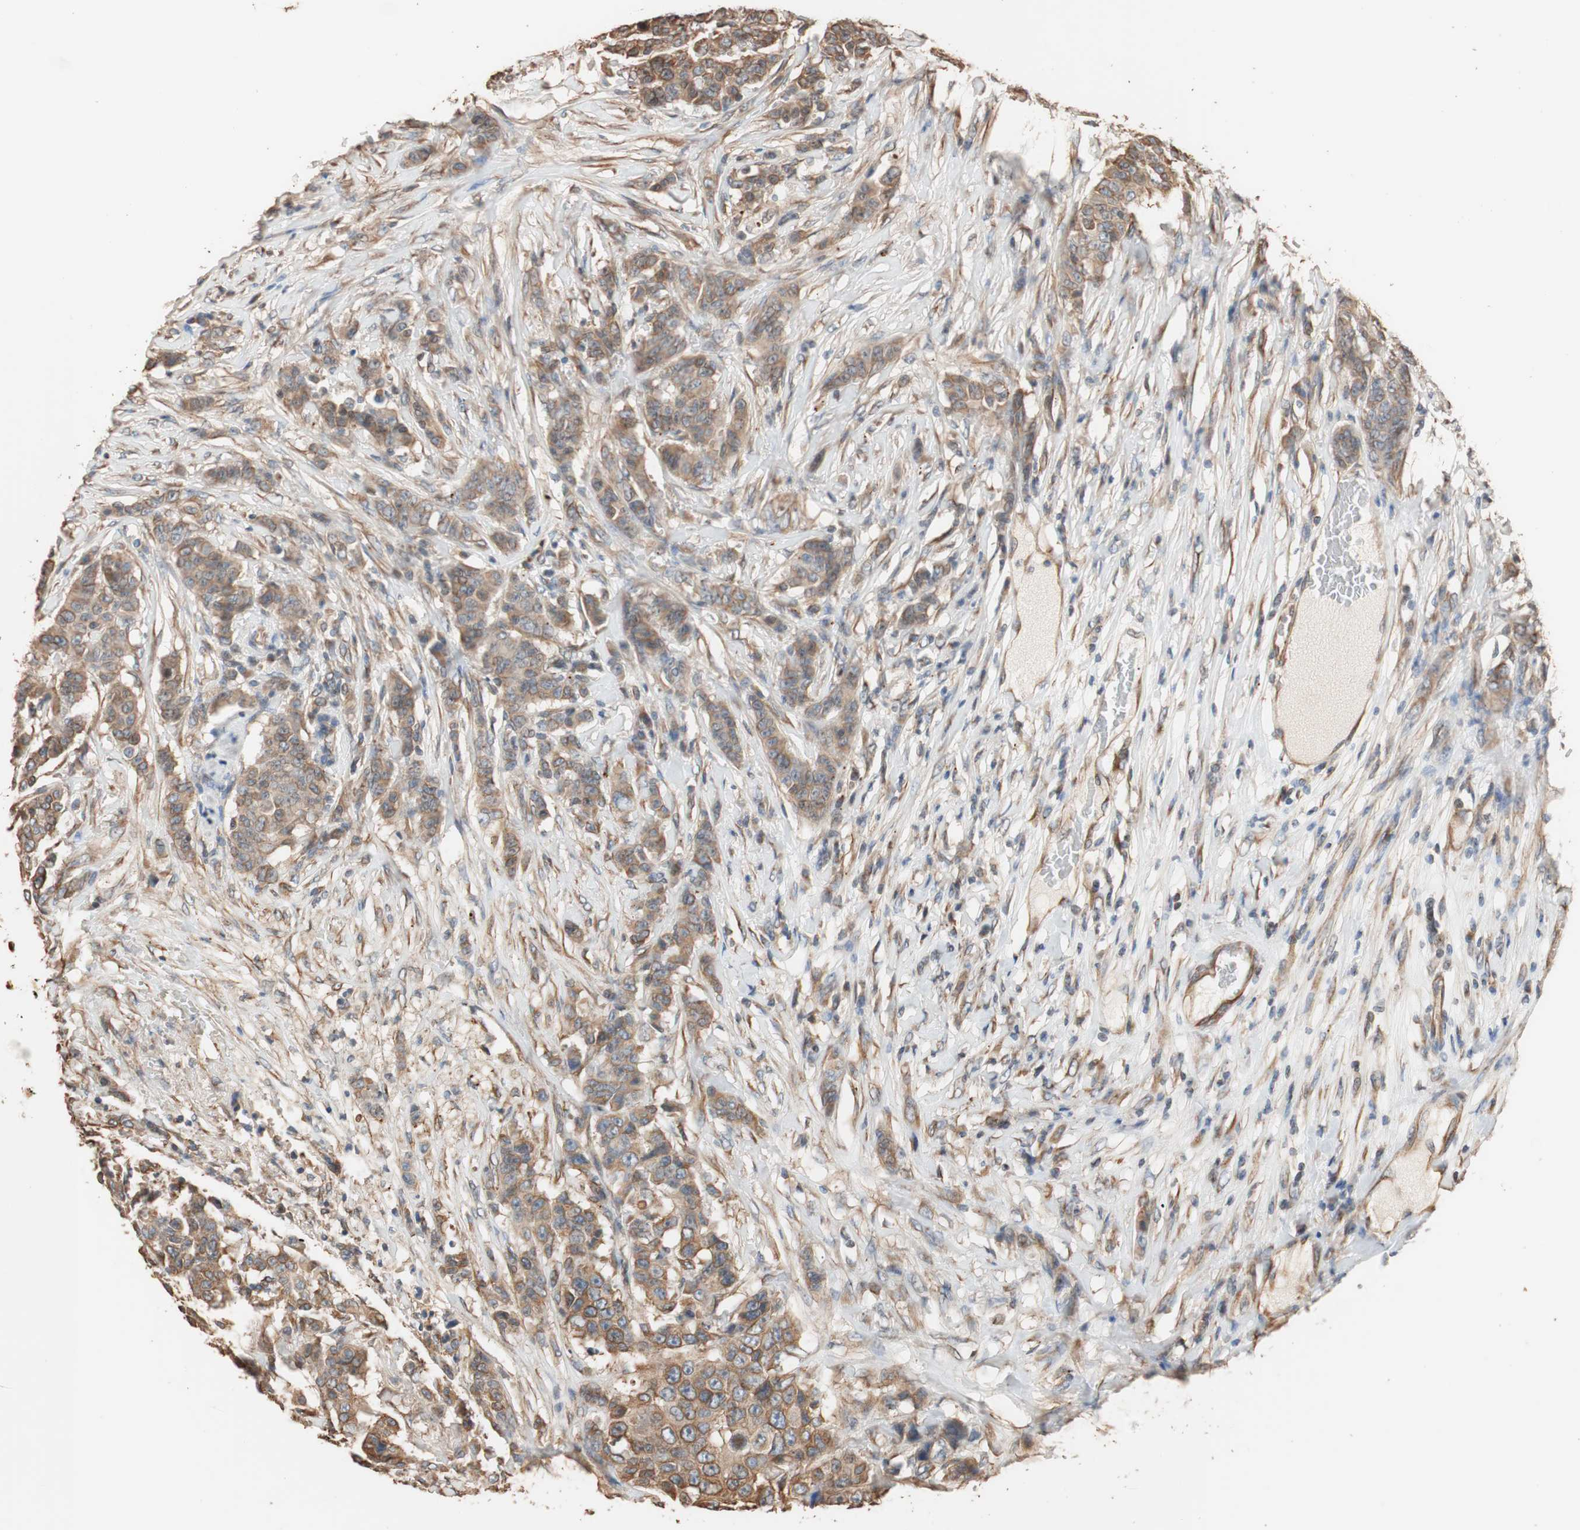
{"staining": {"intensity": "moderate", "quantity": "25%-75%", "location": "cytoplasmic/membranous"}, "tissue": "breast cancer", "cell_type": "Tumor cells", "image_type": "cancer", "snomed": [{"axis": "morphology", "description": "Duct carcinoma"}, {"axis": "topography", "description": "Breast"}], "caption": "Breast cancer (intraductal carcinoma) tissue reveals moderate cytoplasmic/membranous expression in about 25%-75% of tumor cells", "gene": "TUBB", "patient": {"sex": "female", "age": 40}}